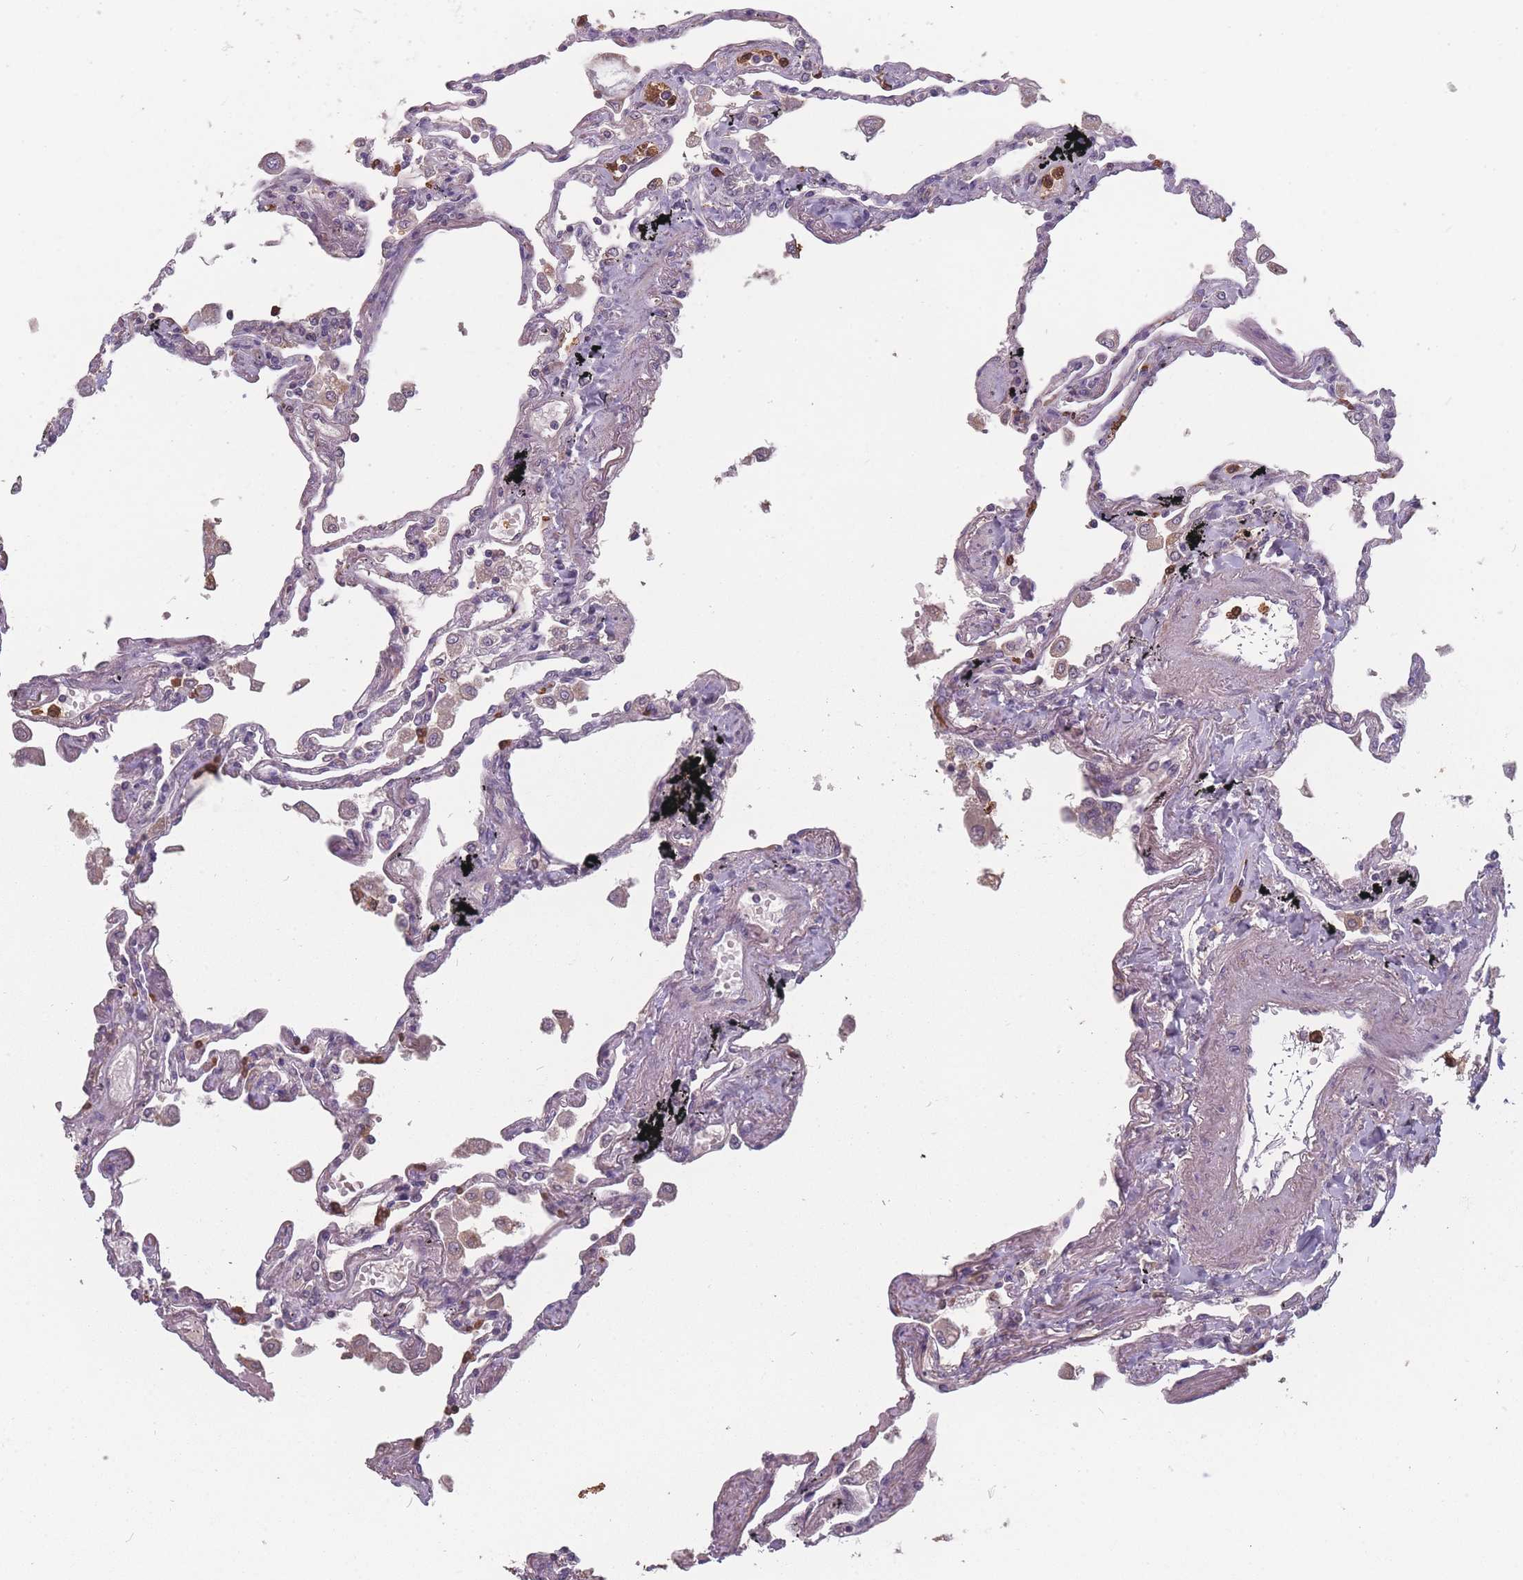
{"staining": {"intensity": "negative", "quantity": "none", "location": "none"}, "tissue": "lung", "cell_type": "Alveolar cells", "image_type": "normal", "snomed": [{"axis": "morphology", "description": "Normal tissue, NOS"}, {"axis": "topography", "description": "Lung"}], "caption": "This is an immunohistochemistry (IHC) histopathology image of unremarkable lung. There is no positivity in alveolar cells.", "gene": "BST1", "patient": {"sex": "female", "age": 67}}